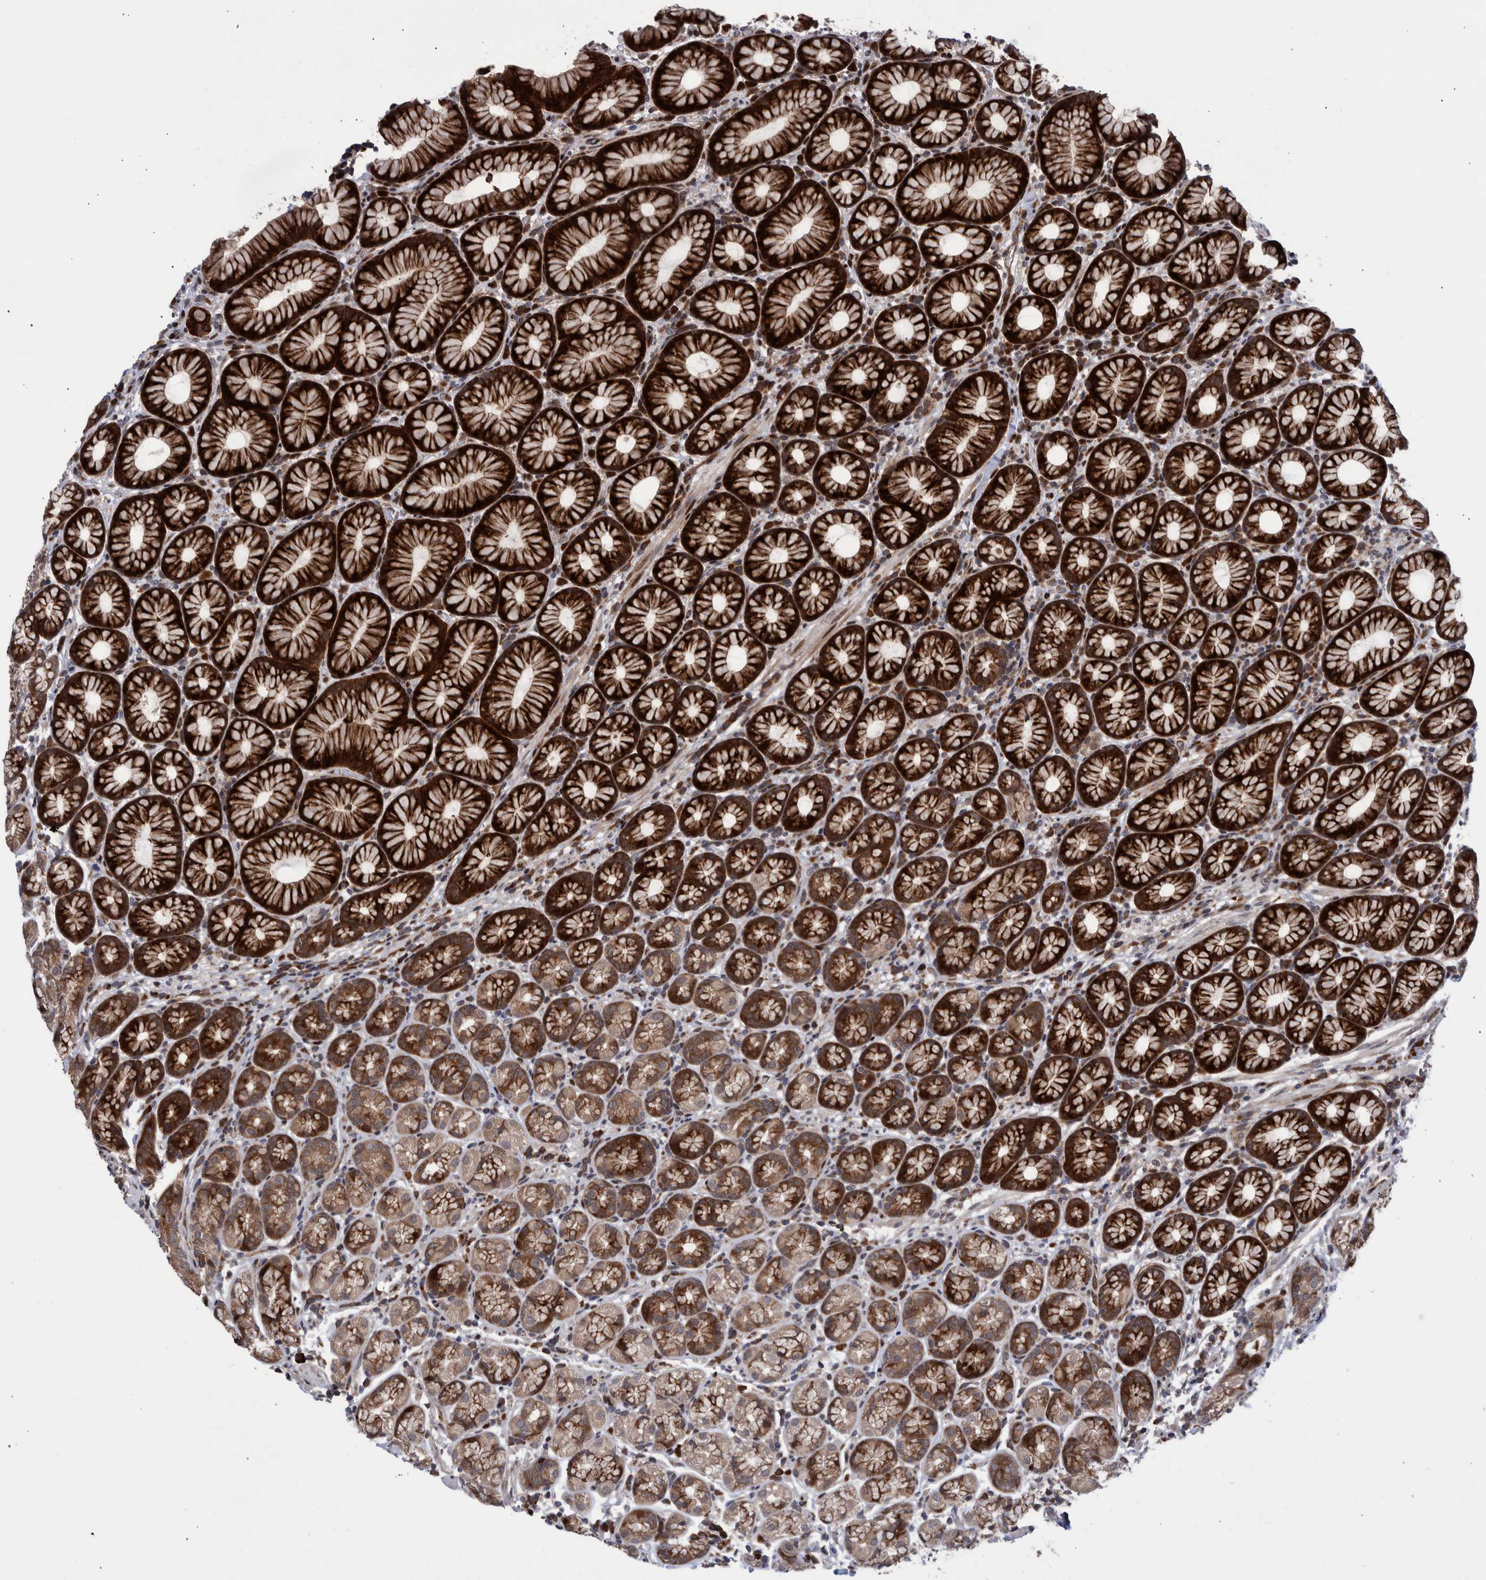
{"staining": {"intensity": "strong", "quantity": "25%-75%", "location": "cytoplasmic/membranous"}, "tissue": "stomach", "cell_type": "Glandular cells", "image_type": "normal", "snomed": [{"axis": "morphology", "description": "Normal tissue, NOS"}, {"axis": "topography", "description": "Stomach"}], "caption": "High-magnification brightfield microscopy of benign stomach stained with DAB (brown) and counterstained with hematoxylin (blue). glandular cells exhibit strong cytoplasmic/membranous expression is identified in about25%-75% of cells. (DAB (3,3'-diaminobenzidine) IHC, brown staining for protein, blue staining for nuclei).", "gene": "SHISA6", "patient": {"sex": "male", "age": 42}}